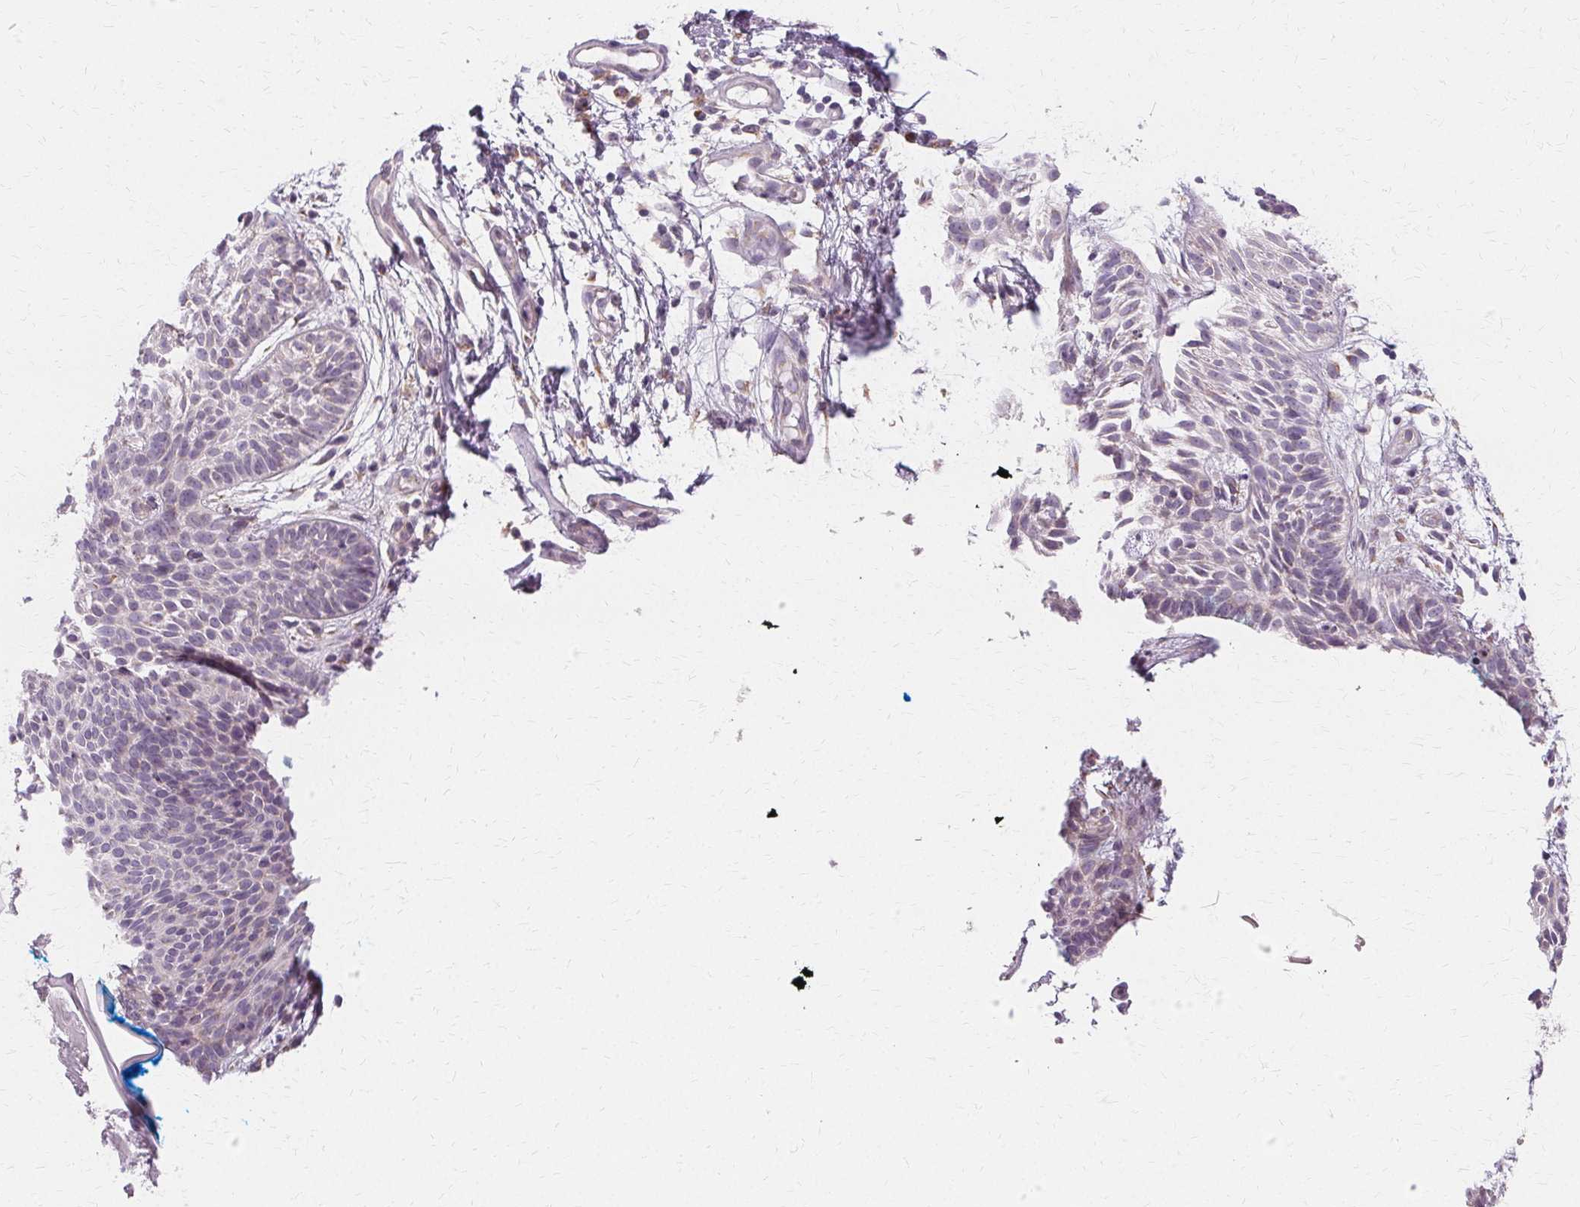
{"staining": {"intensity": "negative", "quantity": "none", "location": "none"}, "tissue": "skin cancer", "cell_type": "Tumor cells", "image_type": "cancer", "snomed": [{"axis": "morphology", "description": "Basal cell carcinoma"}, {"axis": "topography", "description": "Skin"}, {"axis": "topography", "description": "Skin of leg"}], "caption": "Immunohistochemistry (IHC) image of human skin cancer (basal cell carcinoma) stained for a protein (brown), which displays no expression in tumor cells.", "gene": "FCRL3", "patient": {"sex": "female", "age": 87}}